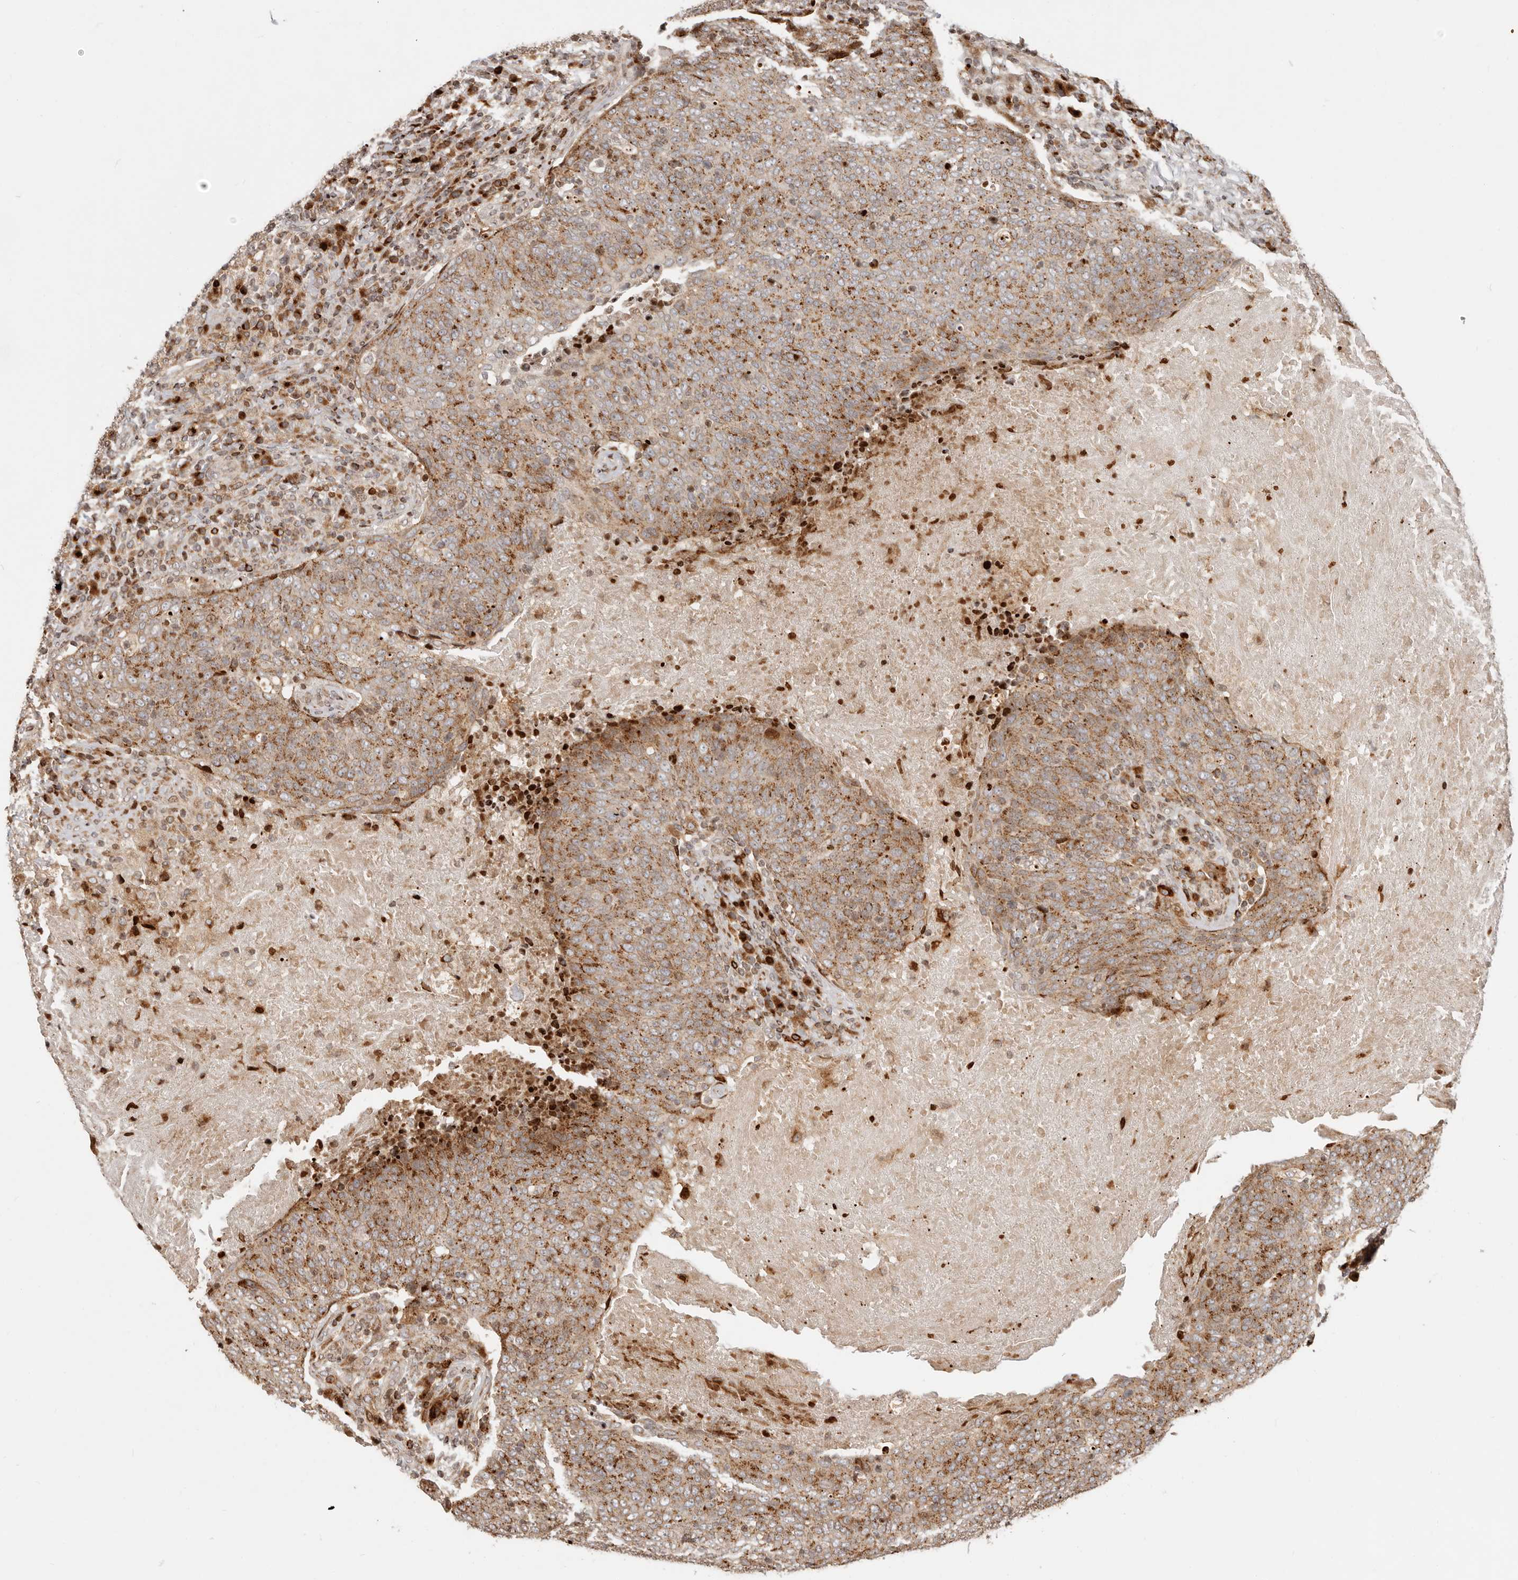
{"staining": {"intensity": "moderate", "quantity": ">75%", "location": "cytoplasmic/membranous"}, "tissue": "head and neck cancer", "cell_type": "Tumor cells", "image_type": "cancer", "snomed": [{"axis": "morphology", "description": "Squamous cell carcinoma, NOS"}, {"axis": "morphology", "description": "Squamous cell carcinoma, metastatic, NOS"}, {"axis": "topography", "description": "Lymph node"}, {"axis": "topography", "description": "Head-Neck"}], "caption": "IHC of human head and neck cancer (squamous cell carcinoma) shows medium levels of moderate cytoplasmic/membranous positivity in about >75% of tumor cells.", "gene": "TRIM4", "patient": {"sex": "male", "age": 62}}